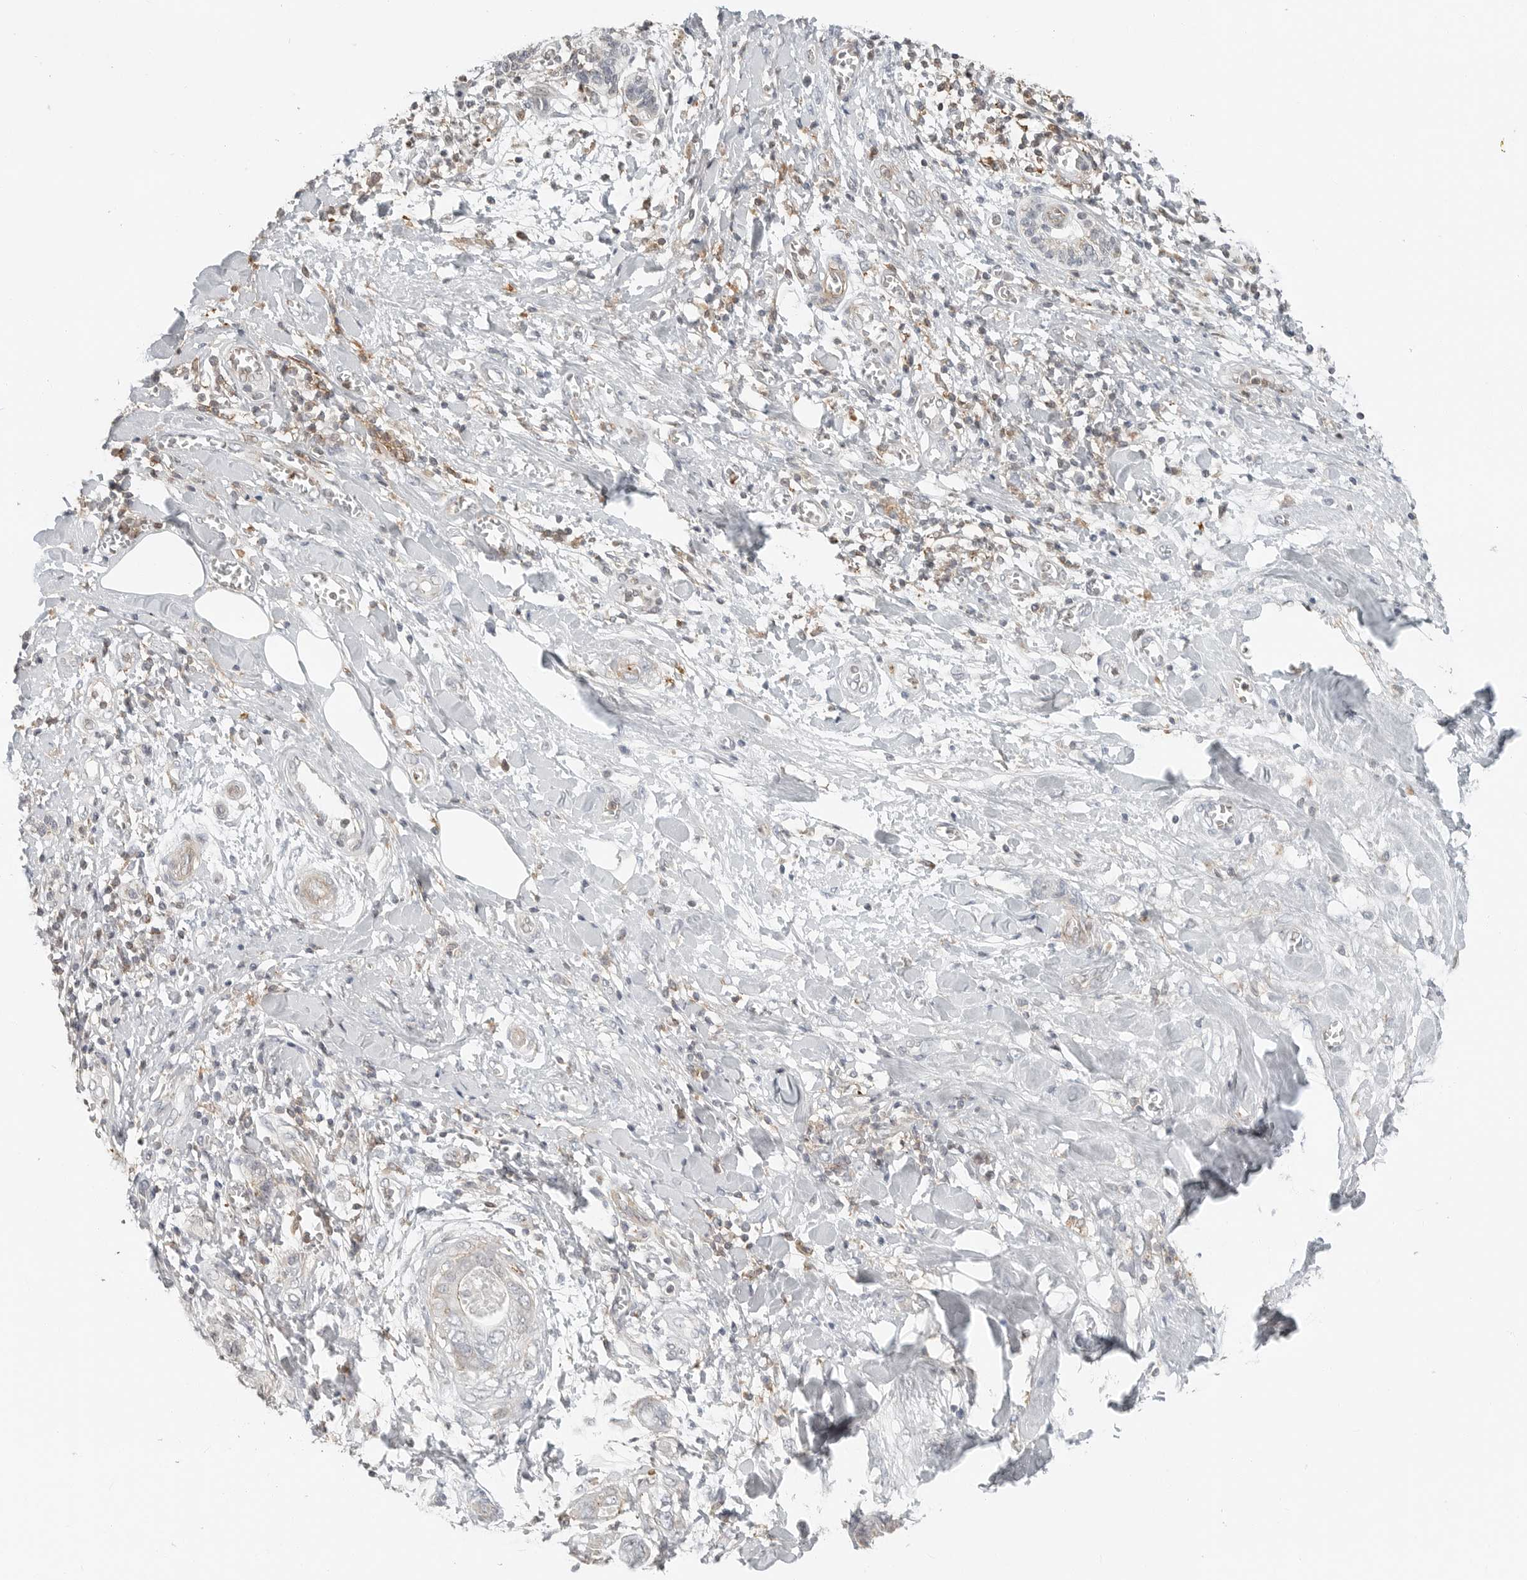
{"staining": {"intensity": "moderate", "quantity": "<25%", "location": "cytoplasmic/membranous"}, "tissue": "pancreatic cancer", "cell_type": "Tumor cells", "image_type": "cancer", "snomed": [{"axis": "morphology", "description": "Adenocarcinoma, NOS"}, {"axis": "topography", "description": "Pancreas"}], "caption": "This image exhibits immunohistochemistry (IHC) staining of human pancreatic cancer (adenocarcinoma), with low moderate cytoplasmic/membranous staining in about <25% of tumor cells.", "gene": "LEFTY2", "patient": {"sex": "female", "age": 78}}